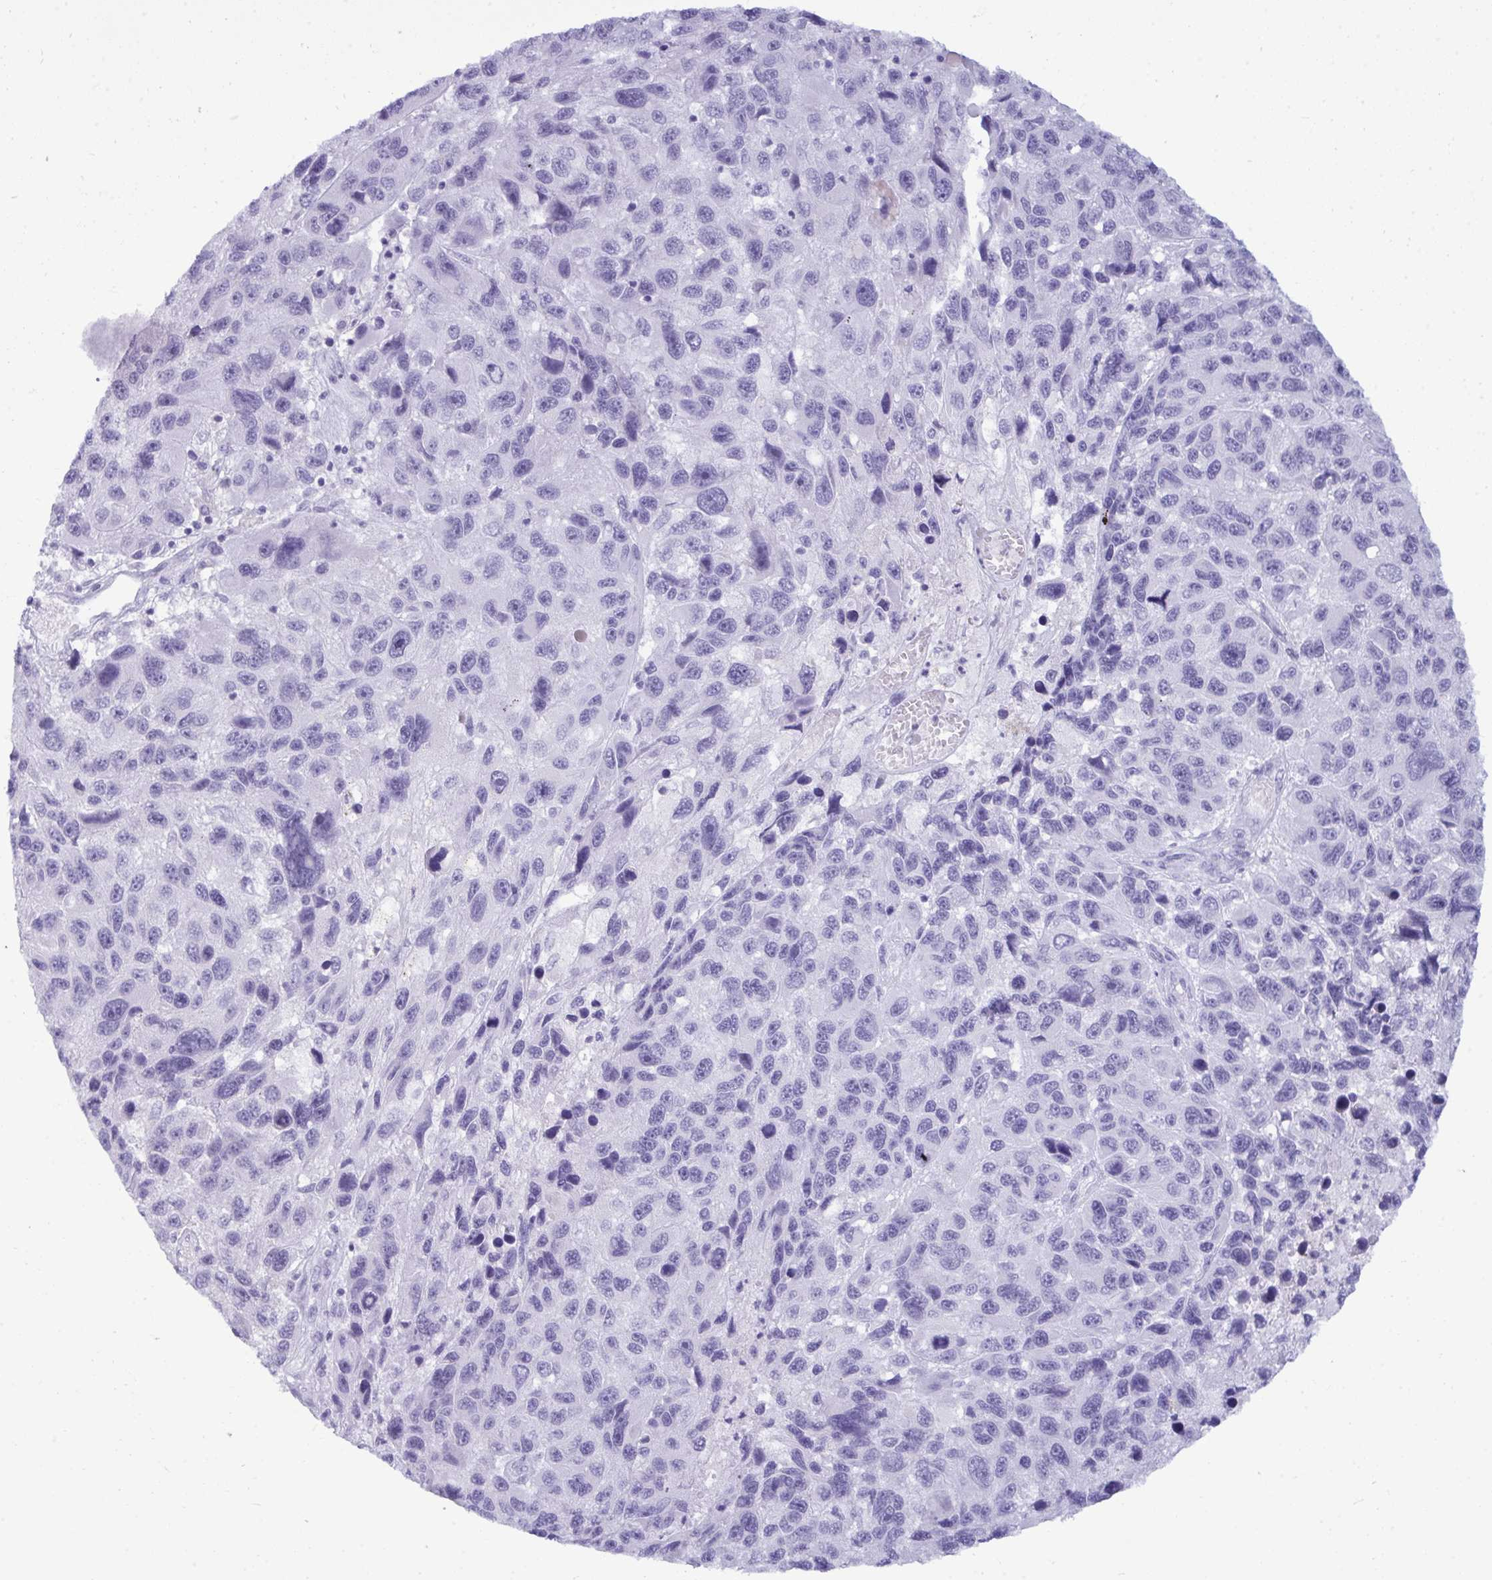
{"staining": {"intensity": "negative", "quantity": "none", "location": "none"}, "tissue": "melanoma", "cell_type": "Tumor cells", "image_type": "cancer", "snomed": [{"axis": "morphology", "description": "Malignant melanoma, NOS"}, {"axis": "topography", "description": "Skin"}], "caption": "Histopathology image shows no significant protein expression in tumor cells of malignant melanoma.", "gene": "ANKRD60", "patient": {"sex": "male", "age": 53}}